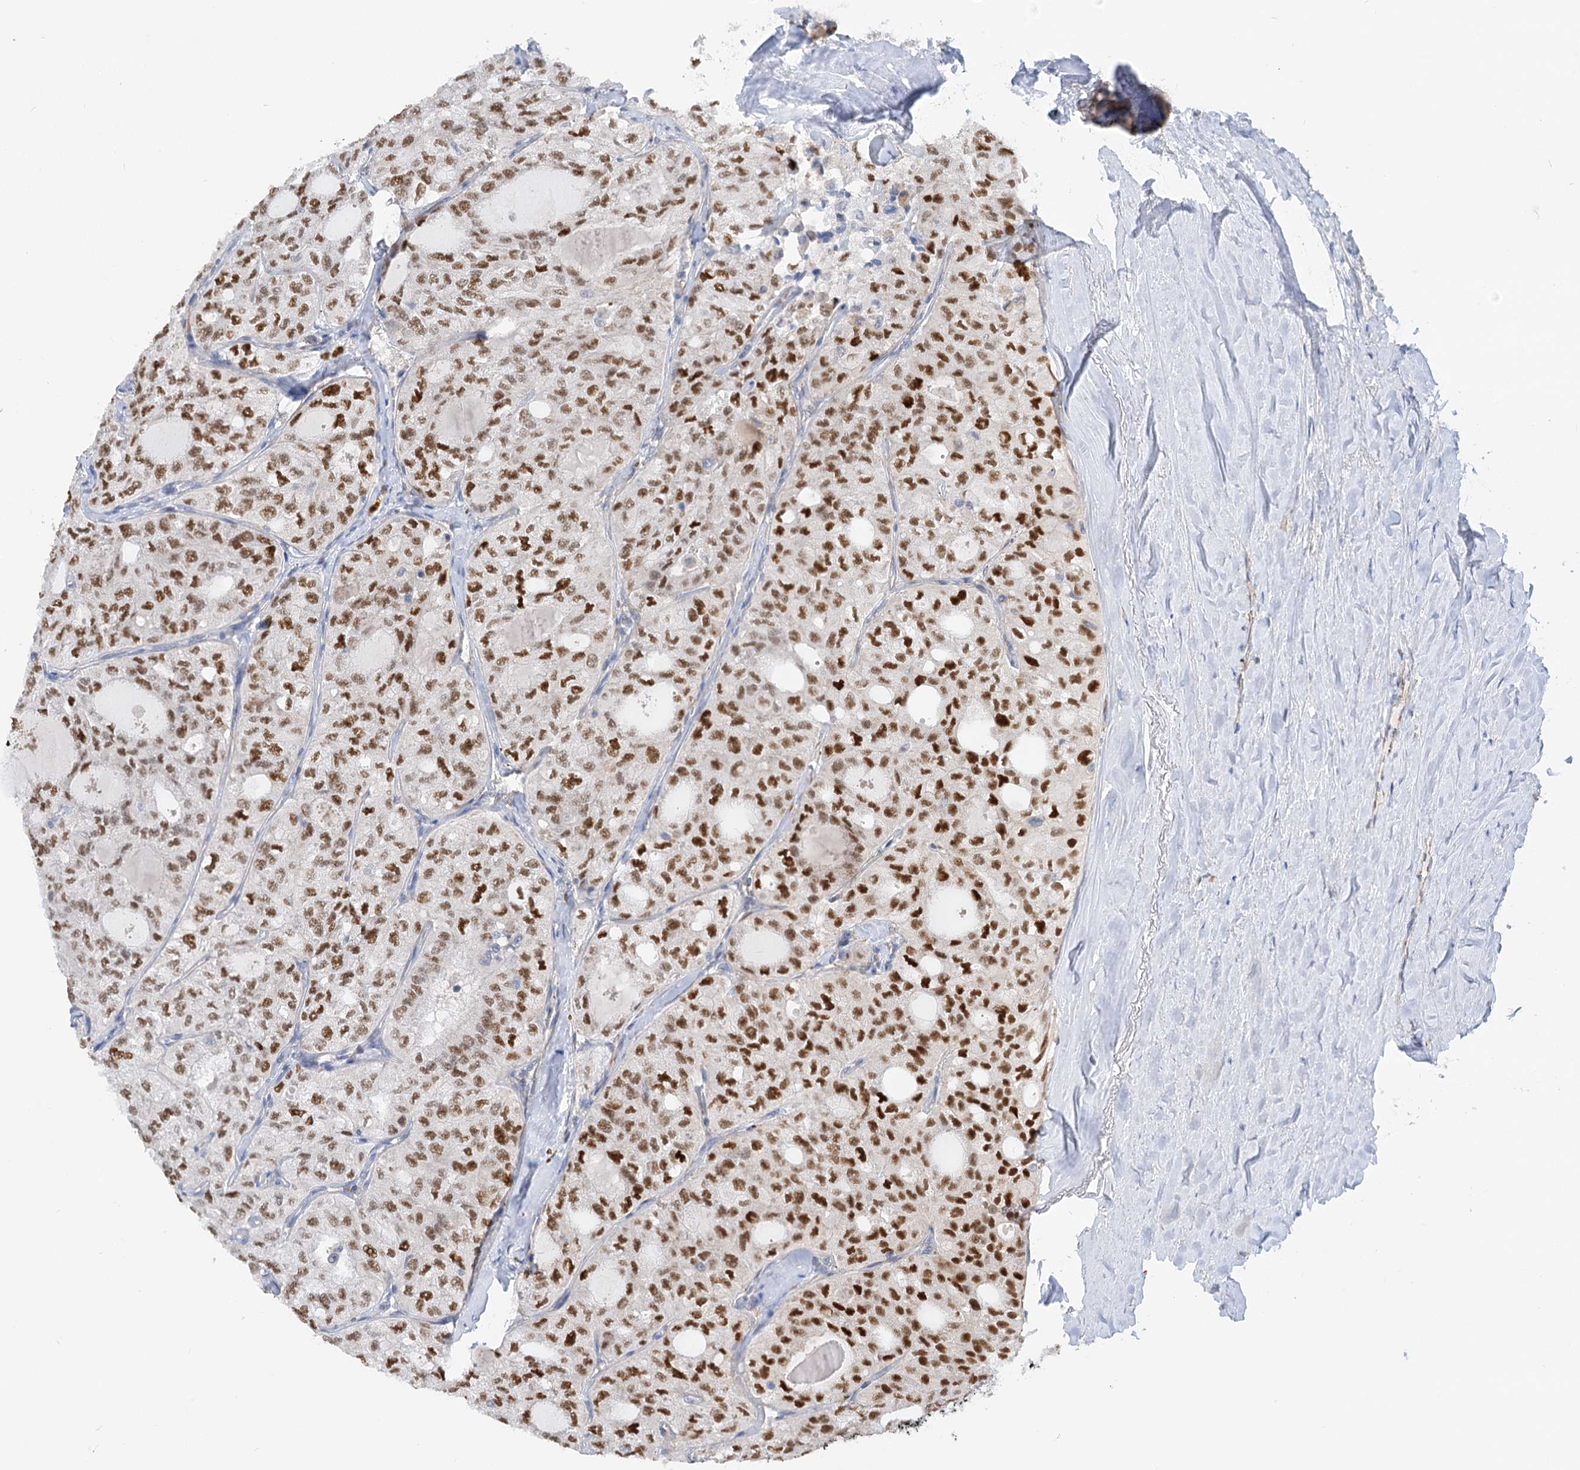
{"staining": {"intensity": "strong", "quantity": ">75%", "location": "nuclear"}, "tissue": "thyroid cancer", "cell_type": "Tumor cells", "image_type": "cancer", "snomed": [{"axis": "morphology", "description": "Follicular adenoma carcinoma, NOS"}, {"axis": "topography", "description": "Thyroid gland"}], "caption": "This image exhibits immunohistochemistry staining of human follicular adenoma carcinoma (thyroid), with high strong nuclear positivity in approximately >75% of tumor cells.", "gene": "NELL2", "patient": {"sex": "male", "age": 75}}